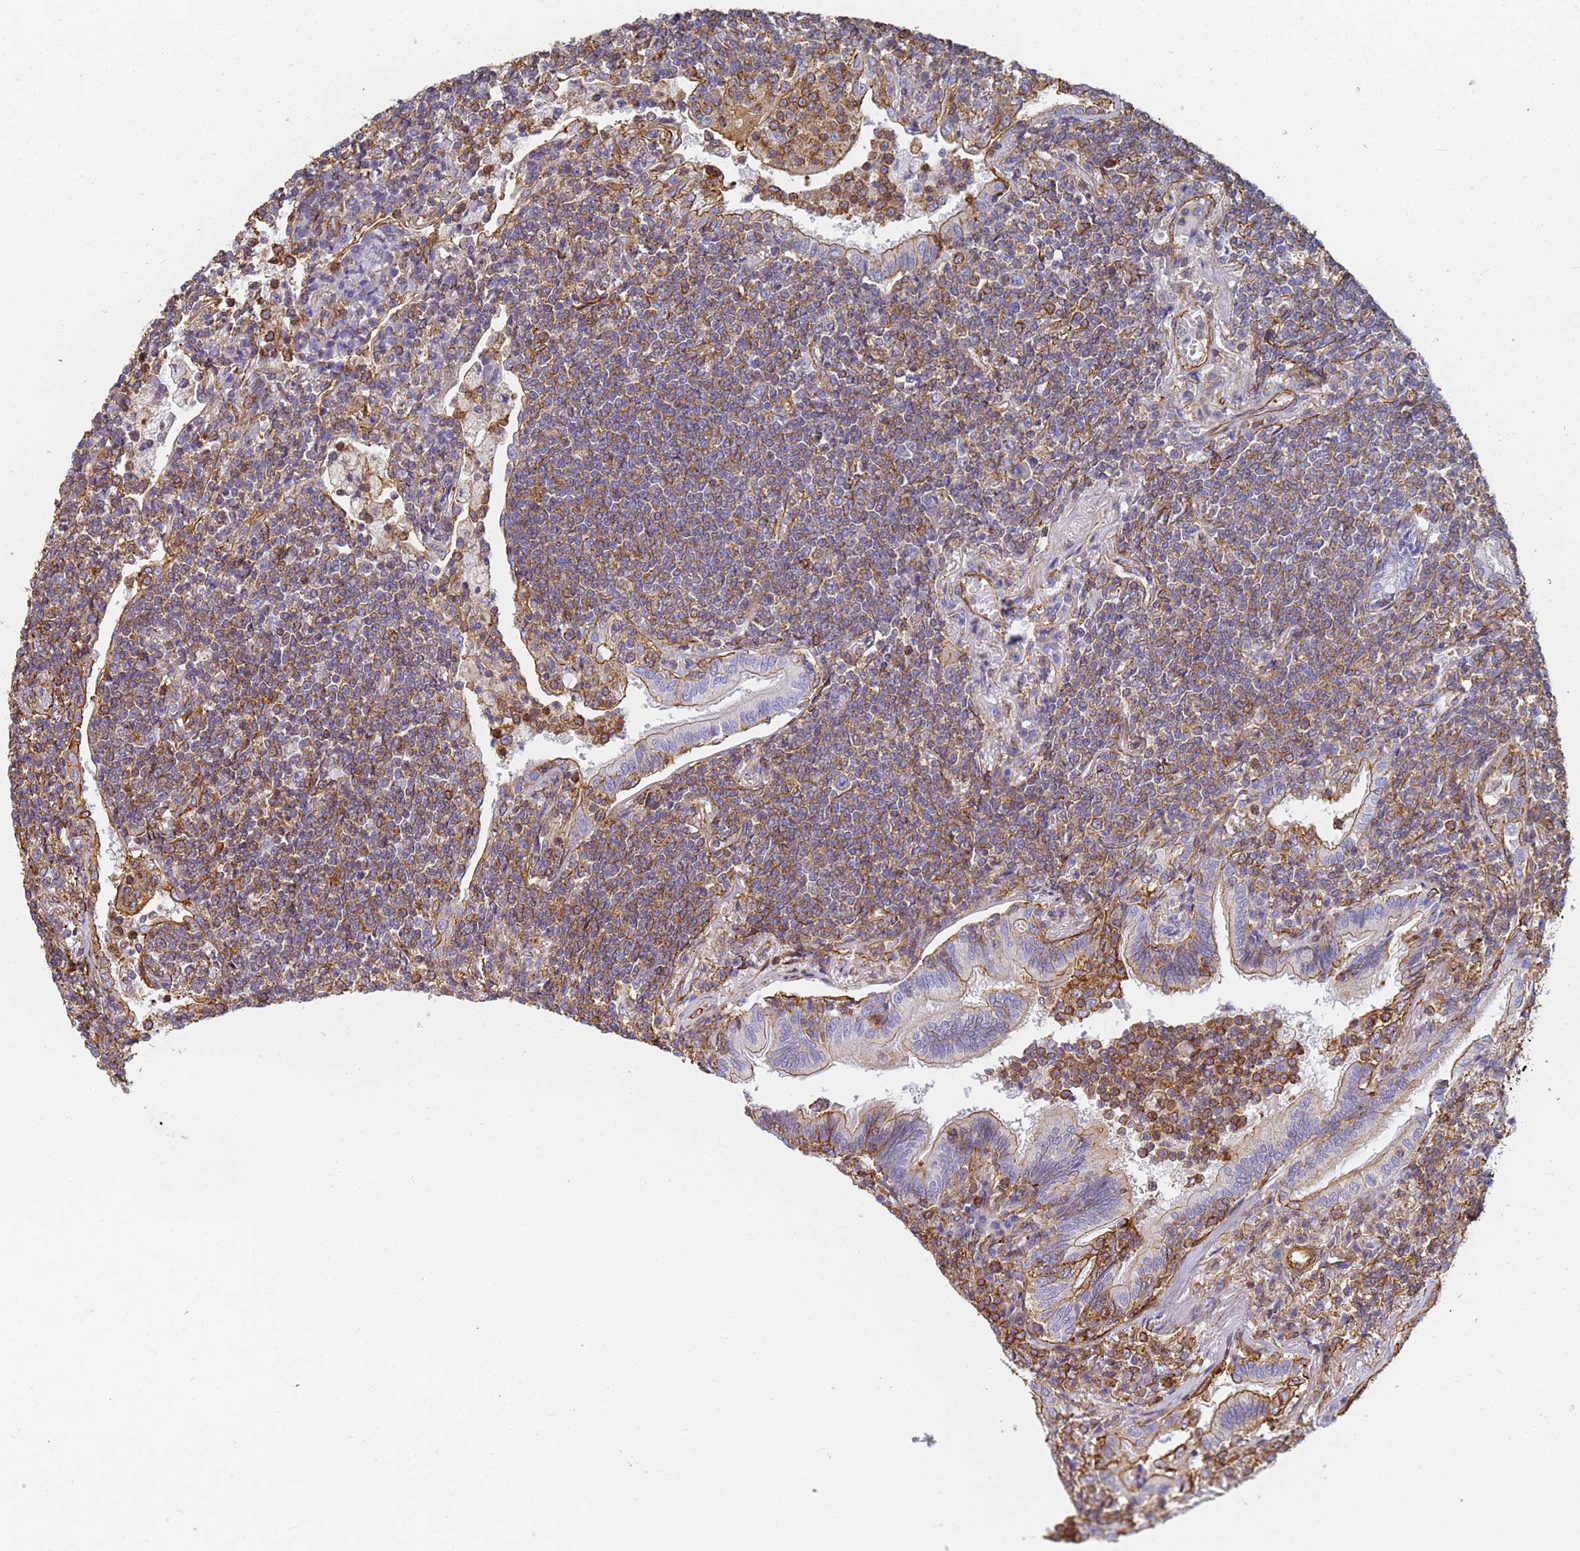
{"staining": {"intensity": "moderate", "quantity": "25%-75%", "location": "cytoplasmic/membranous"}, "tissue": "lymphoma", "cell_type": "Tumor cells", "image_type": "cancer", "snomed": [{"axis": "morphology", "description": "Malignant lymphoma, non-Hodgkin's type, Low grade"}, {"axis": "topography", "description": "Lung"}], "caption": "Moderate cytoplasmic/membranous protein positivity is appreciated in about 25%-75% of tumor cells in low-grade malignant lymphoma, non-Hodgkin's type. The staining was performed using DAB (3,3'-diaminobenzidine), with brown indicating positive protein expression. Nuclei are stained blue with hematoxylin.", "gene": "TPM1", "patient": {"sex": "female", "age": 71}}